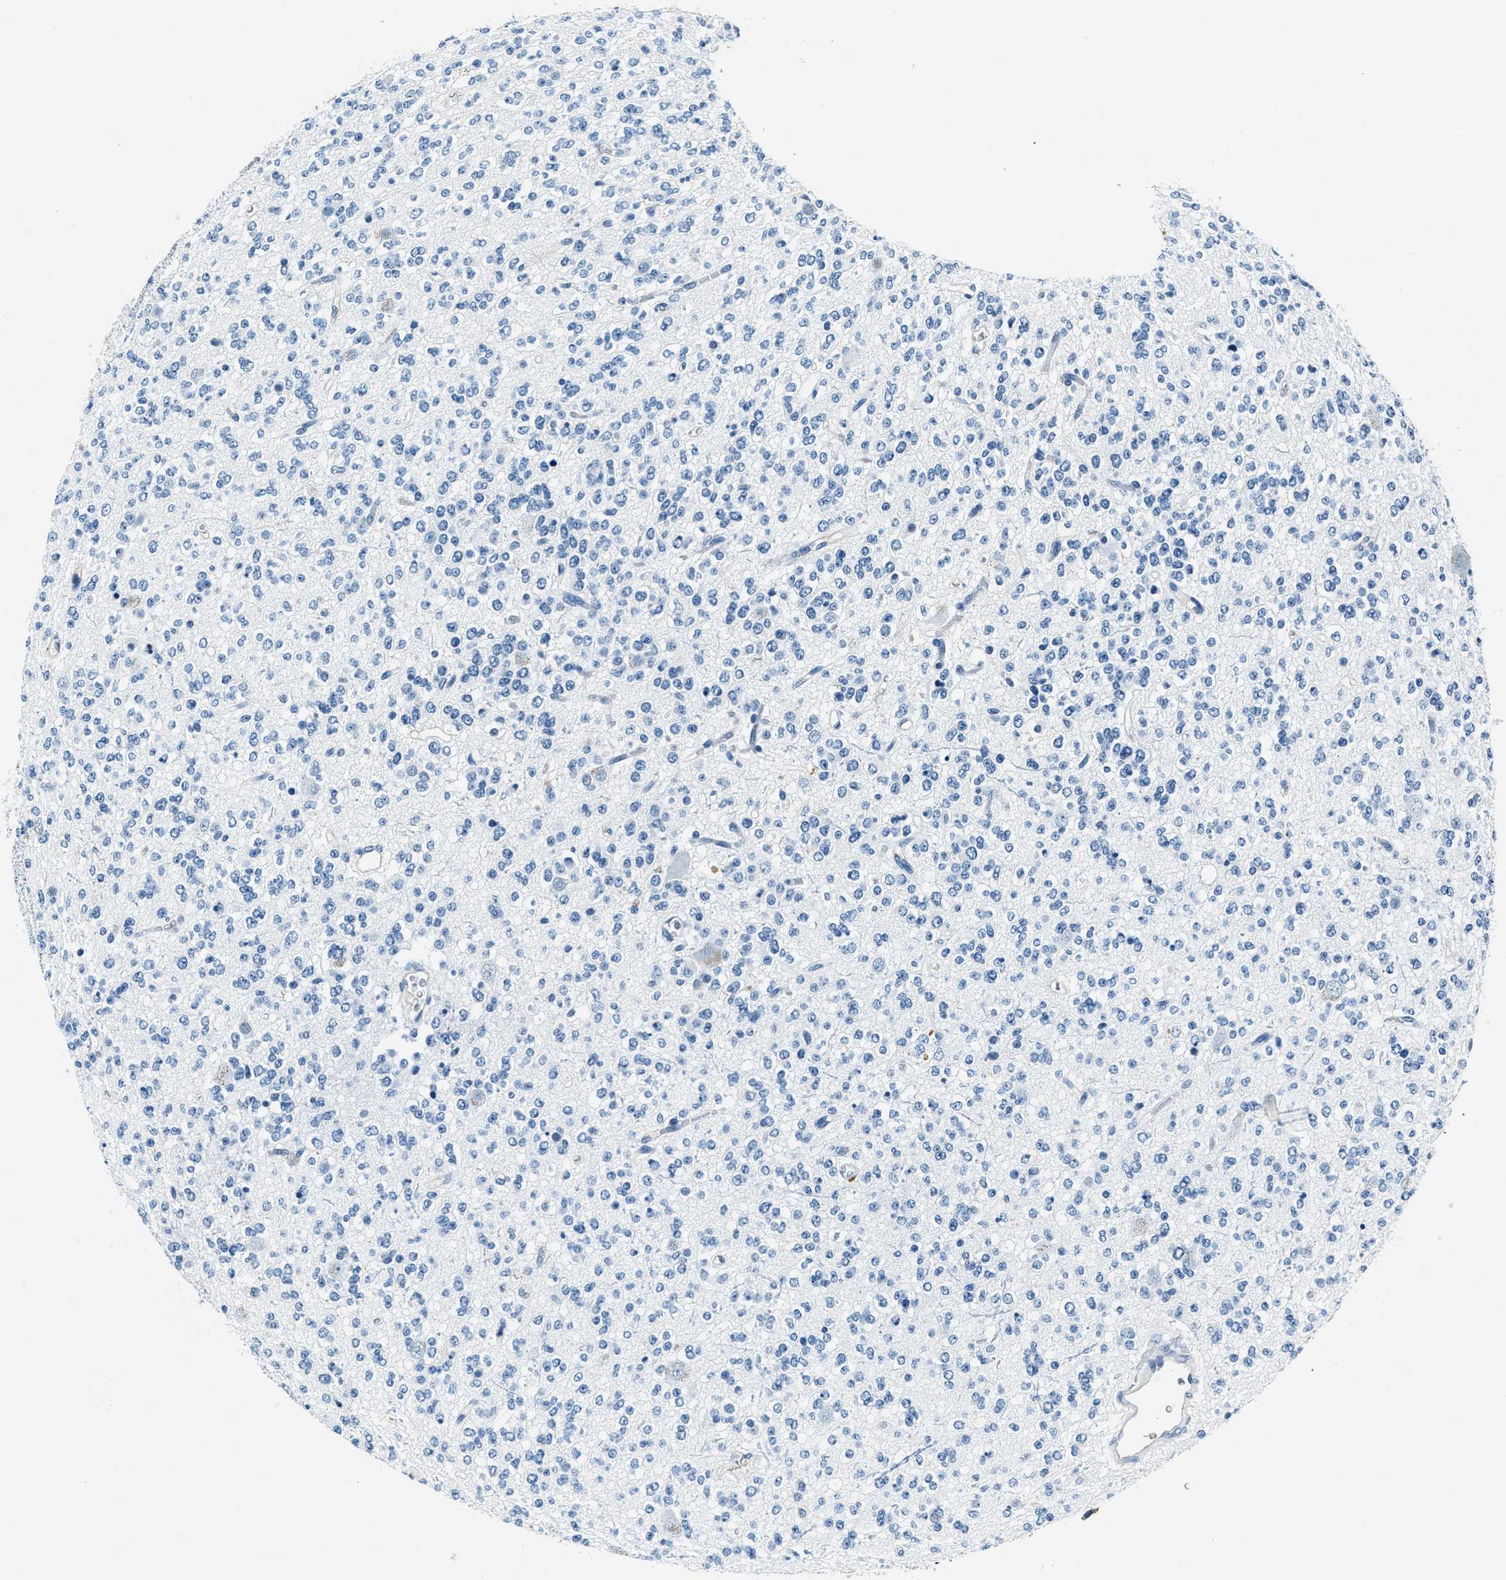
{"staining": {"intensity": "negative", "quantity": "none", "location": "none"}, "tissue": "glioma", "cell_type": "Tumor cells", "image_type": "cancer", "snomed": [{"axis": "morphology", "description": "Glioma, malignant, Low grade"}, {"axis": "topography", "description": "Brain"}], "caption": "An IHC image of malignant low-grade glioma is shown. There is no staining in tumor cells of malignant low-grade glioma.", "gene": "PTPDC1", "patient": {"sex": "male", "age": 38}}